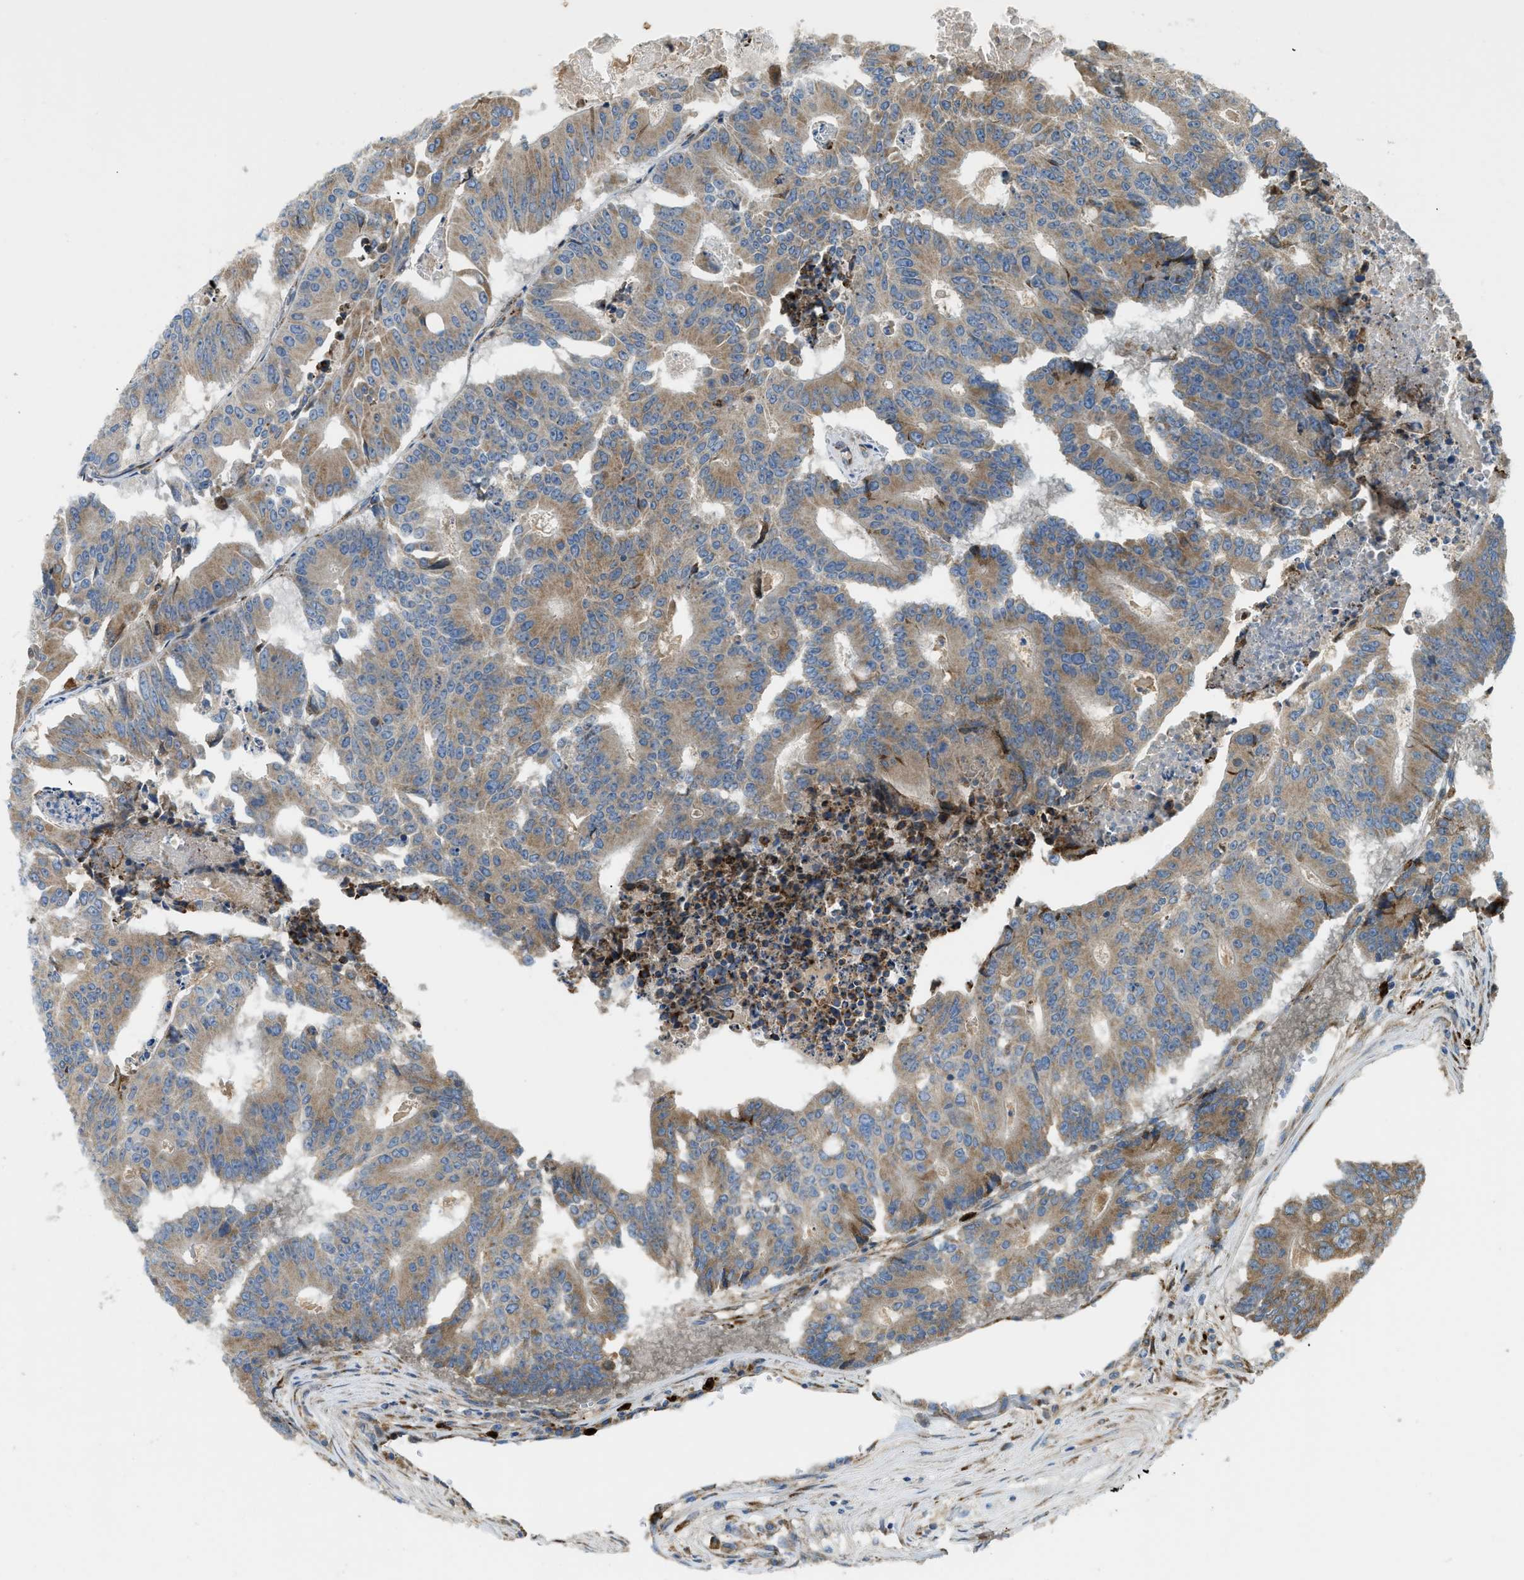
{"staining": {"intensity": "moderate", "quantity": ">75%", "location": "cytoplasmic/membranous"}, "tissue": "colorectal cancer", "cell_type": "Tumor cells", "image_type": "cancer", "snomed": [{"axis": "morphology", "description": "Adenocarcinoma, NOS"}, {"axis": "topography", "description": "Colon"}], "caption": "There is medium levels of moderate cytoplasmic/membranous positivity in tumor cells of adenocarcinoma (colorectal), as demonstrated by immunohistochemical staining (brown color).", "gene": "TMEM68", "patient": {"sex": "male", "age": 87}}